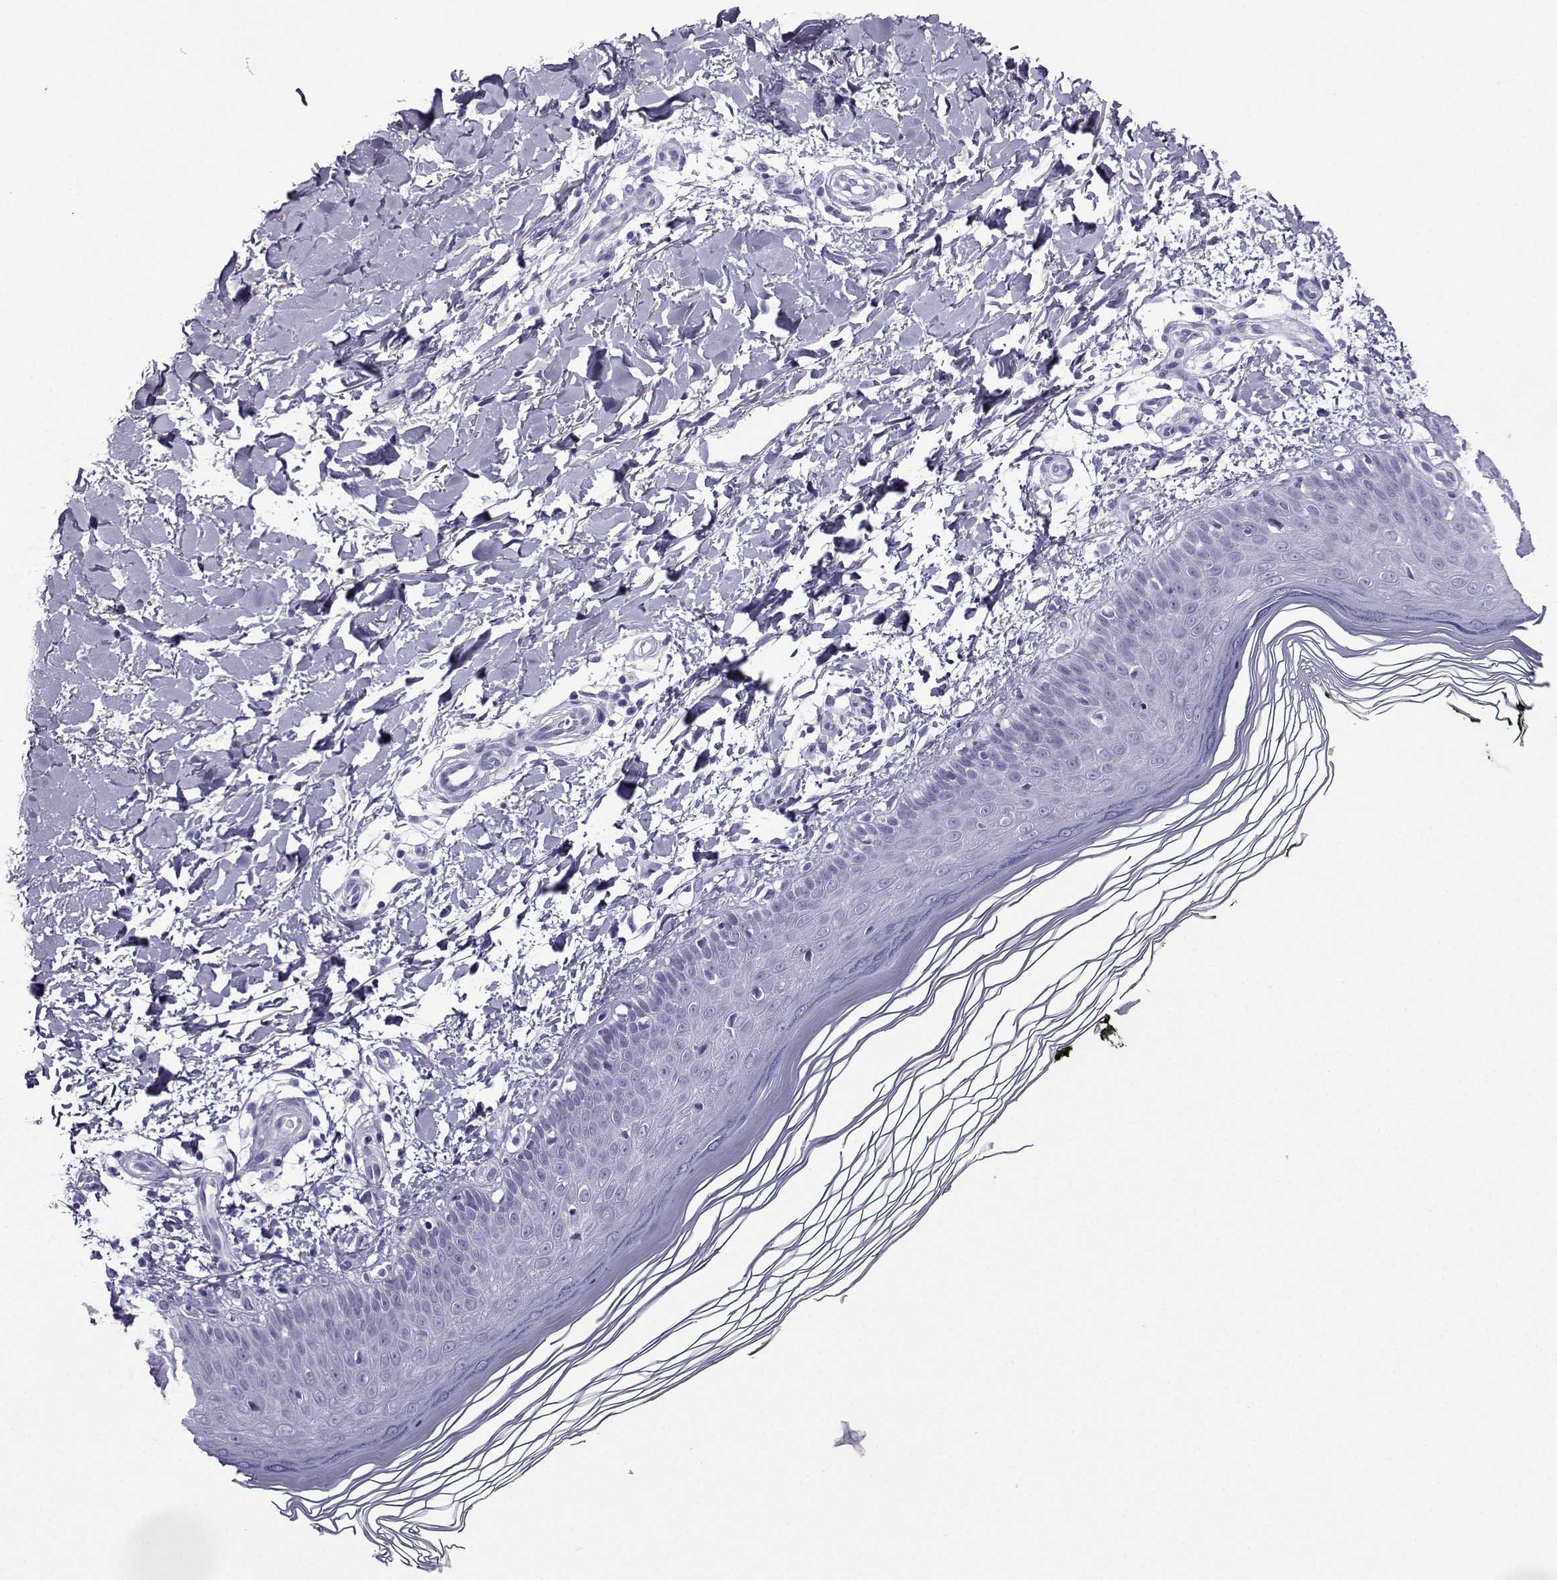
{"staining": {"intensity": "negative", "quantity": "none", "location": "none"}, "tissue": "skin", "cell_type": "Fibroblasts", "image_type": "normal", "snomed": [{"axis": "morphology", "description": "Normal tissue, NOS"}, {"axis": "topography", "description": "Skin"}], "caption": "Protein analysis of unremarkable skin demonstrates no significant staining in fibroblasts.", "gene": "CRYBB1", "patient": {"sex": "female", "age": 62}}